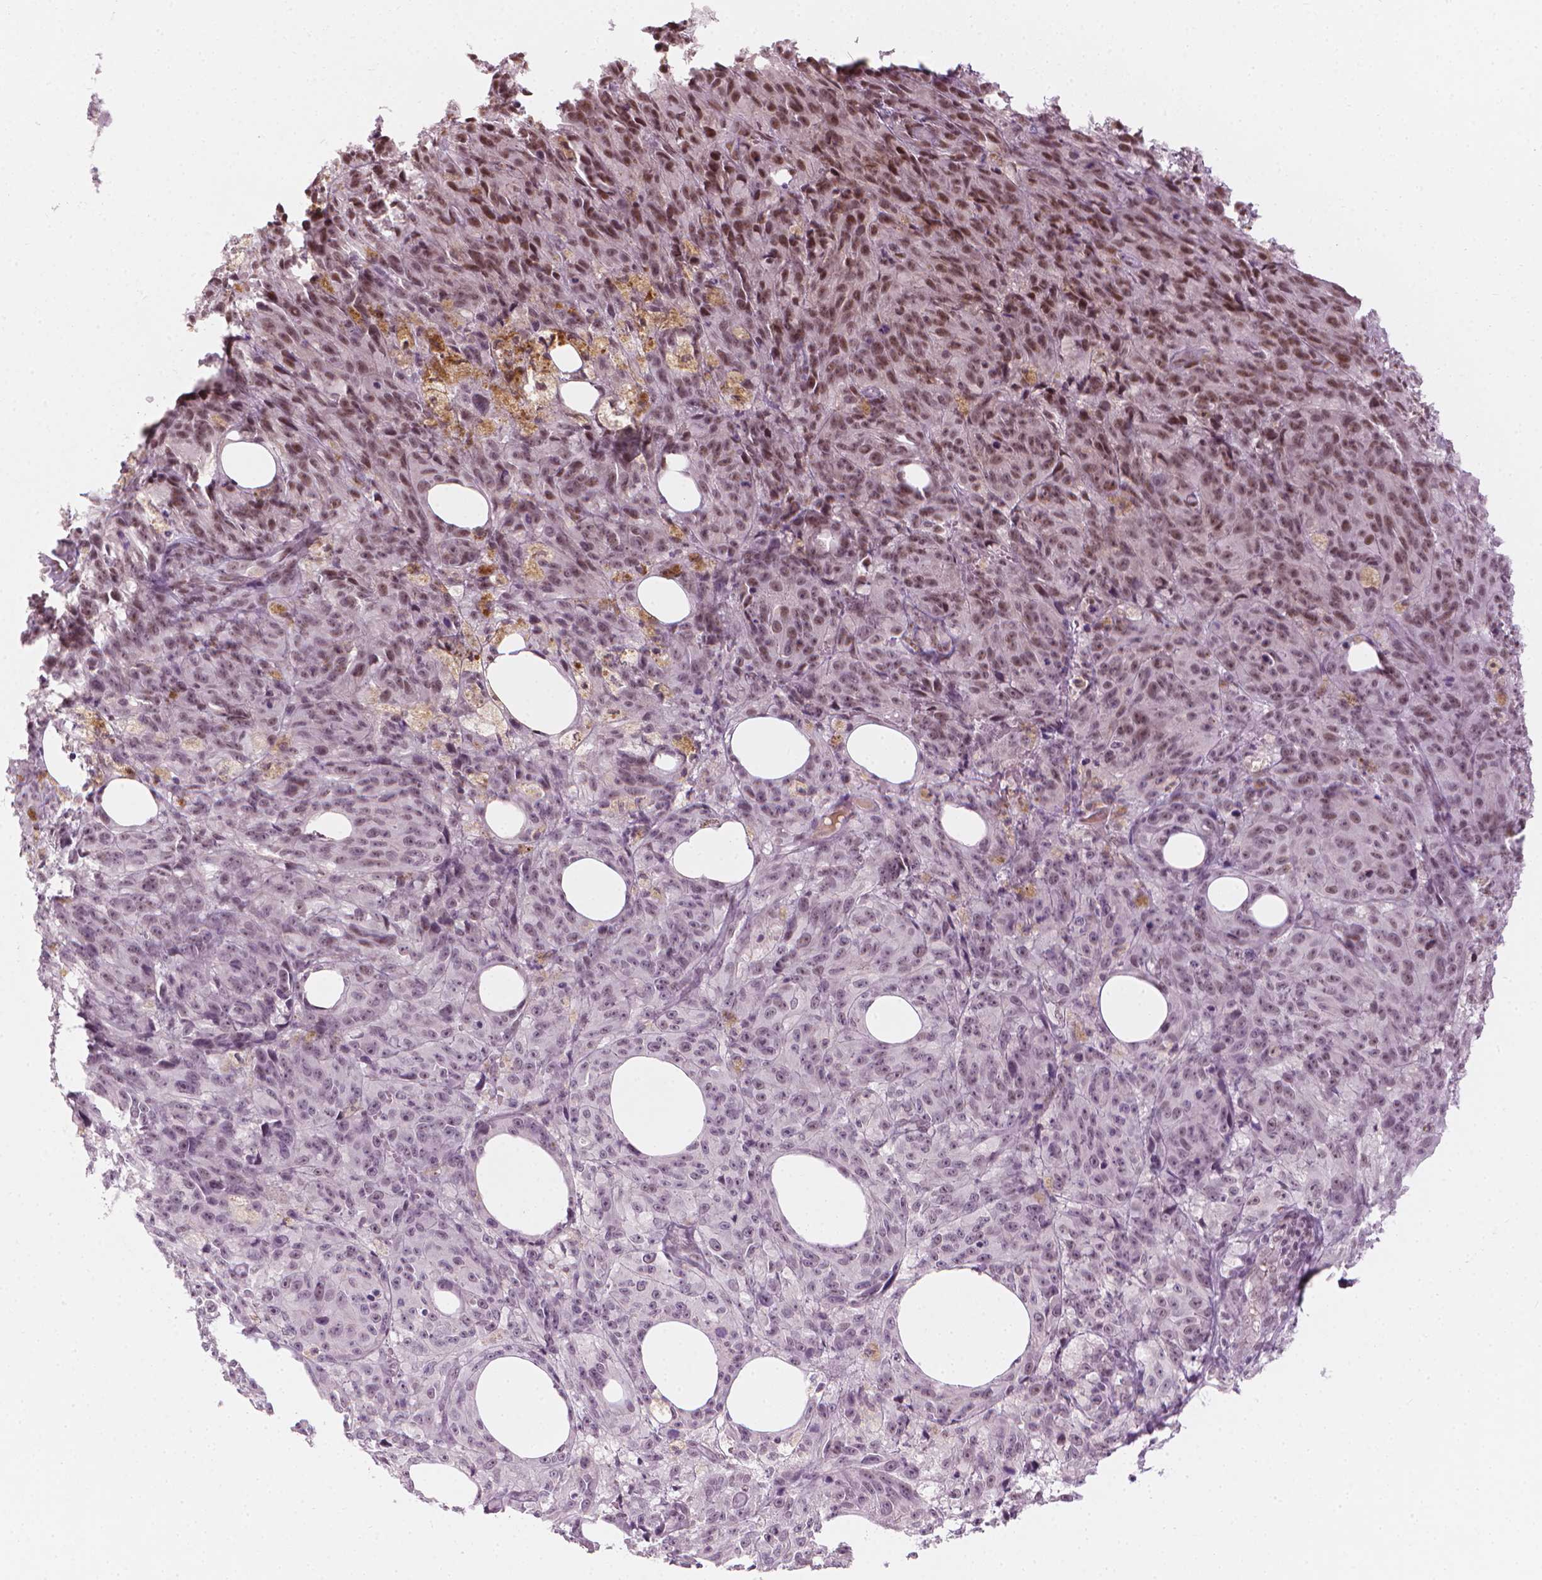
{"staining": {"intensity": "moderate", "quantity": "25%-75%", "location": "nuclear"}, "tissue": "melanoma", "cell_type": "Tumor cells", "image_type": "cancer", "snomed": [{"axis": "morphology", "description": "Malignant melanoma, NOS"}, {"axis": "topography", "description": "Skin"}], "caption": "Immunohistochemical staining of human malignant melanoma reveals medium levels of moderate nuclear protein positivity in approximately 25%-75% of tumor cells.", "gene": "ELF2", "patient": {"sex": "female", "age": 34}}